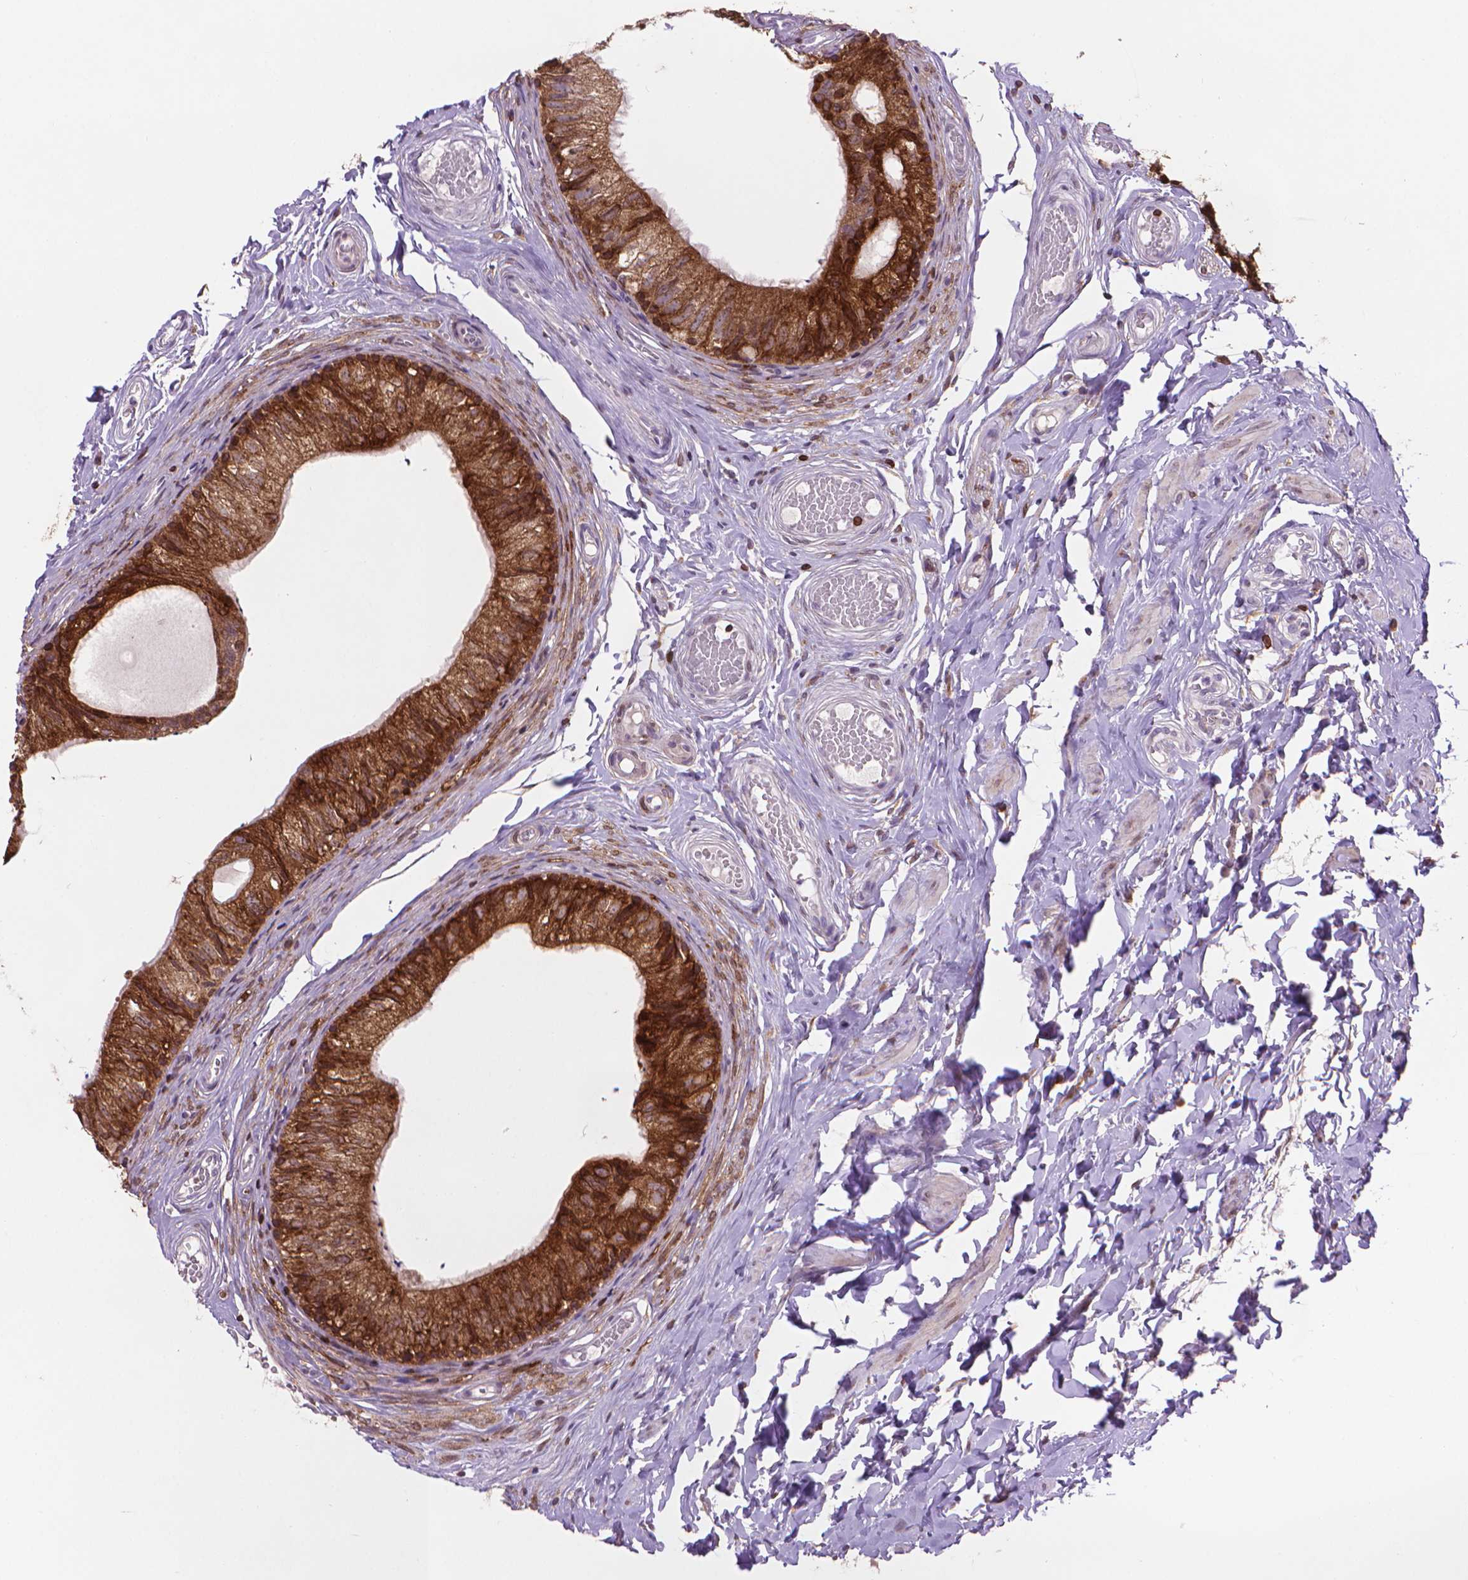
{"staining": {"intensity": "strong", "quantity": ">75%", "location": "cytoplasmic/membranous"}, "tissue": "epididymis", "cell_type": "Glandular cells", "image_type": "normal", "snomed": [{"axis": "morphology", "description": "Normal tissue, NOS"}, {"axis": "topography", "description": "Epididymis"}], "caption": "High-power microscopy captured an immunohistochemistry micrograph of benign epididymis, revealing strong cytoplasmic/membranous staining in approximately >75% of glandular cells.", "gene": "BCL2", "patient": {"sex": "male", "age": 29}}